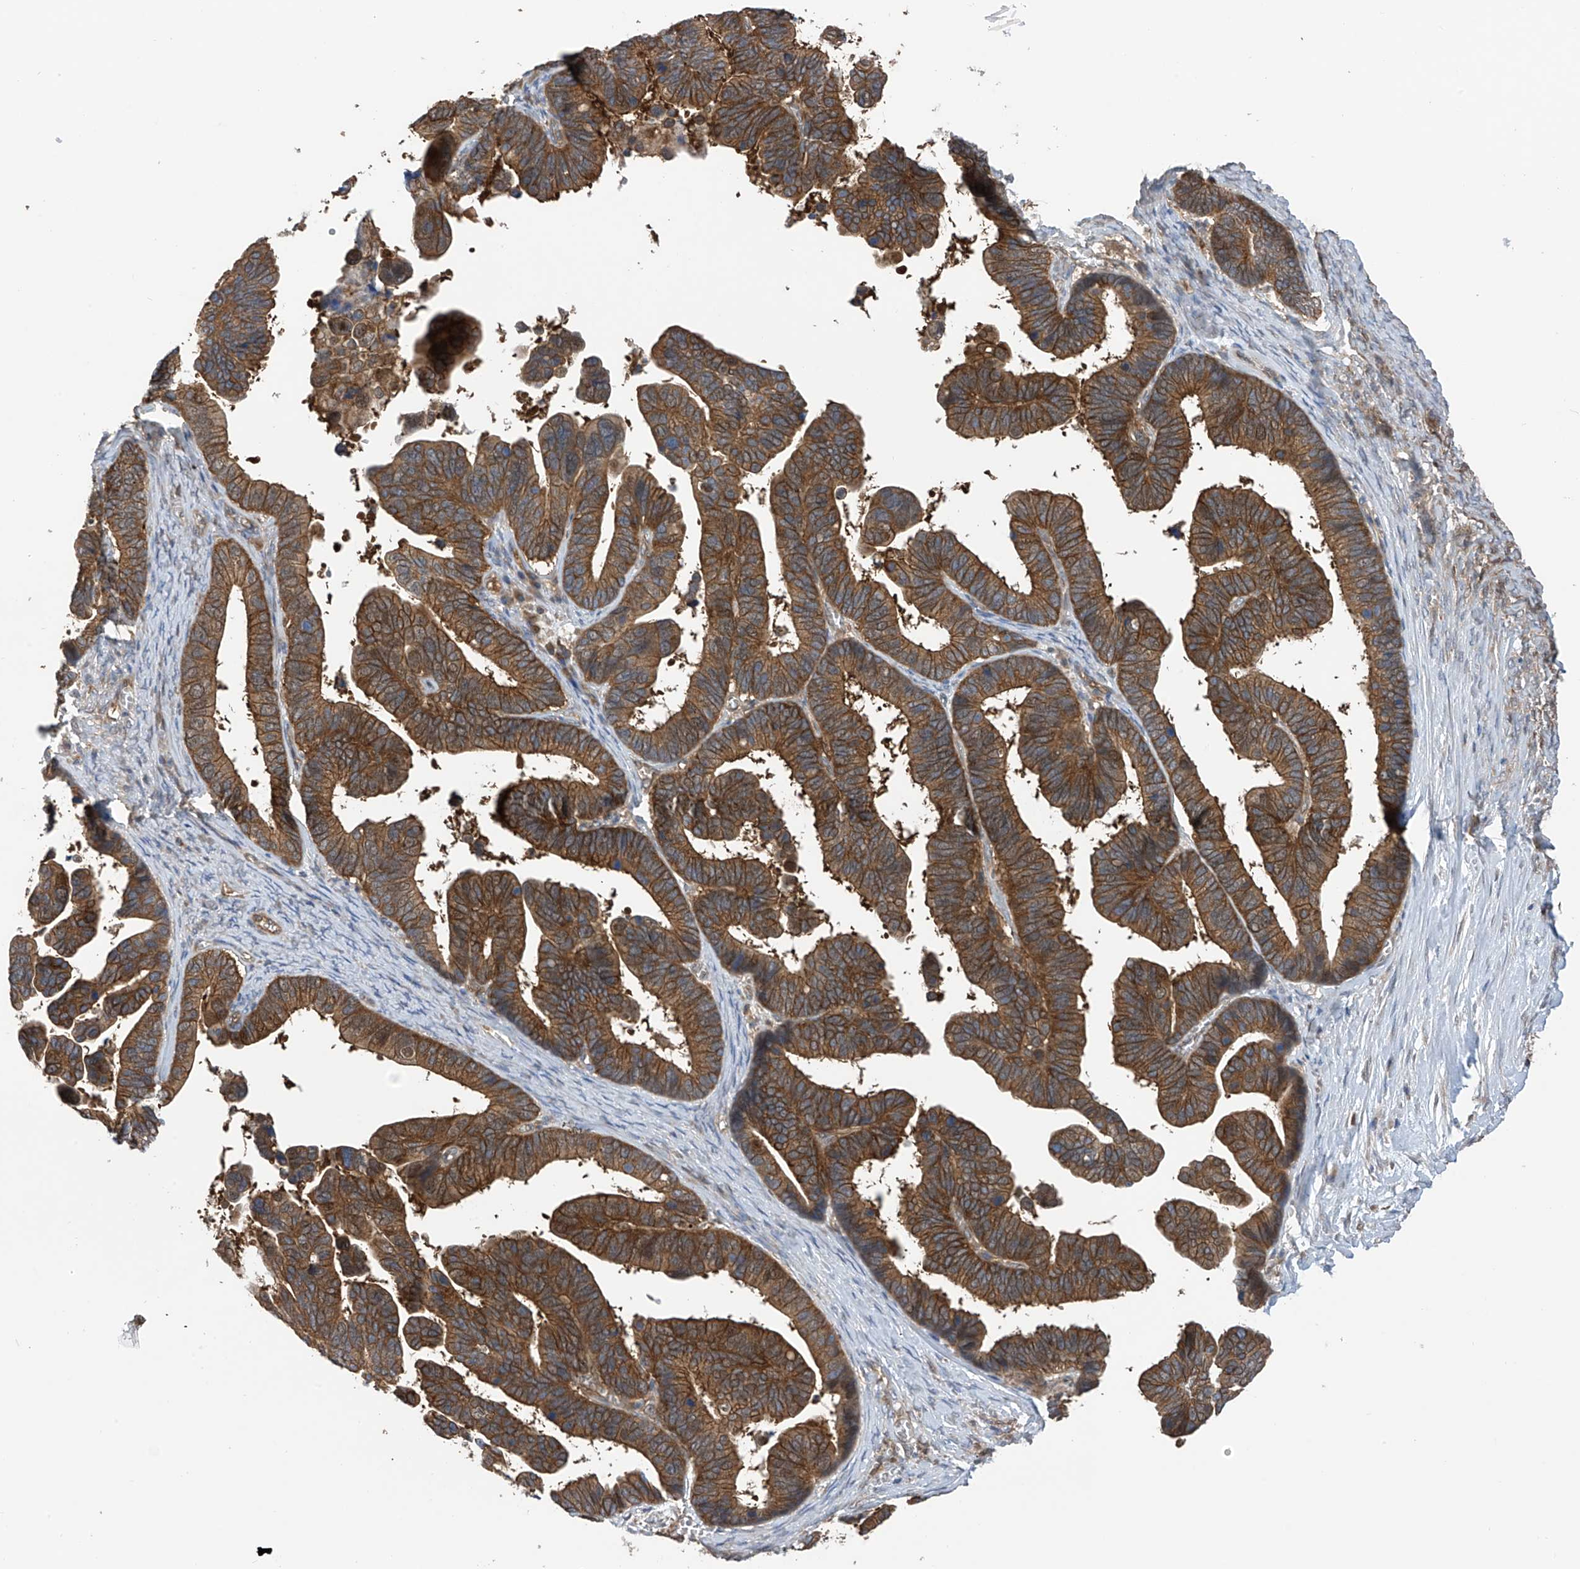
{"staining": {"intensity": "strong", "quantity": ">75%", "location": "cytoplasmic/membranous"}, "tissue": "ovarian cancer", "cell_type": "Tumor cells", "image_type": "cancer", "snomed": [{"axis": "morphology", "description": "Cystadenocarcinoma, serous, NOS"}, {"axis": "topography", "description": "Ovary"}], "caption": "Immunohistochemistry (IHC) micrograph of neoplastic tissue: serous cystadenocarcinoma (ovarian) stained using IHC shows high levels of strong protein expression localized specifically in the cytoplasmic/membranous of tumor cells, appearing as a cytoplasmic/membranous brown color.", "gene": "CHPF", "patient": {"sex": "female", "age": 56}}